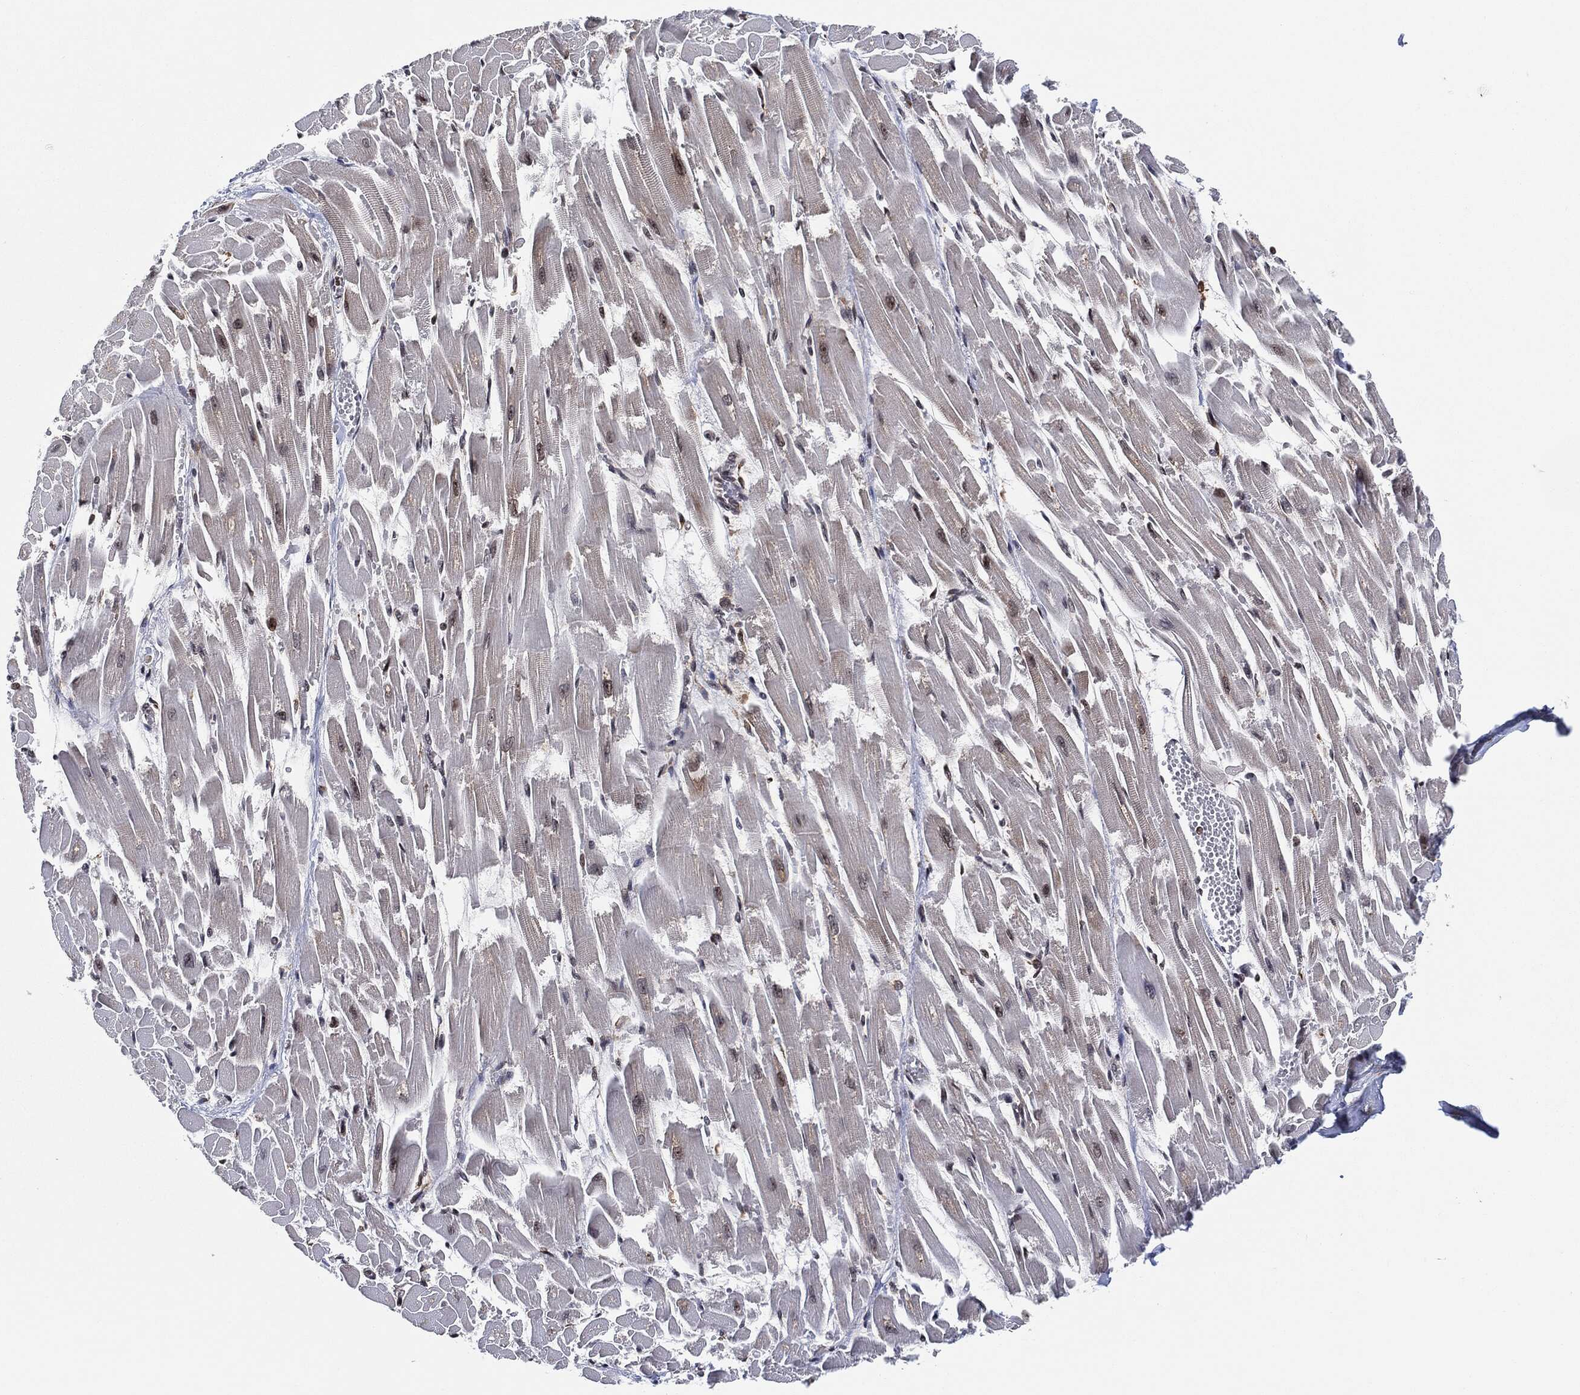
{"staining": {"intensity": "weak", "quantity": "<25%", "location": "cytoplasmic/membranous"}, "tissue": "heart muscle", "cell_type": "Cardiomyocytes", "image_type": "normal", "snomed": [{"axis": "morphology", "description": "Normal tissue, NOS"}, {"axis": "topography", "description": "Heart"}], "caption": "Heart muscle stained for a protein using immunohistochemistry displays no staining cardiomyocytes.", "gene": "EIF2S2", "patient": {"sex": "female", "age": 52}}